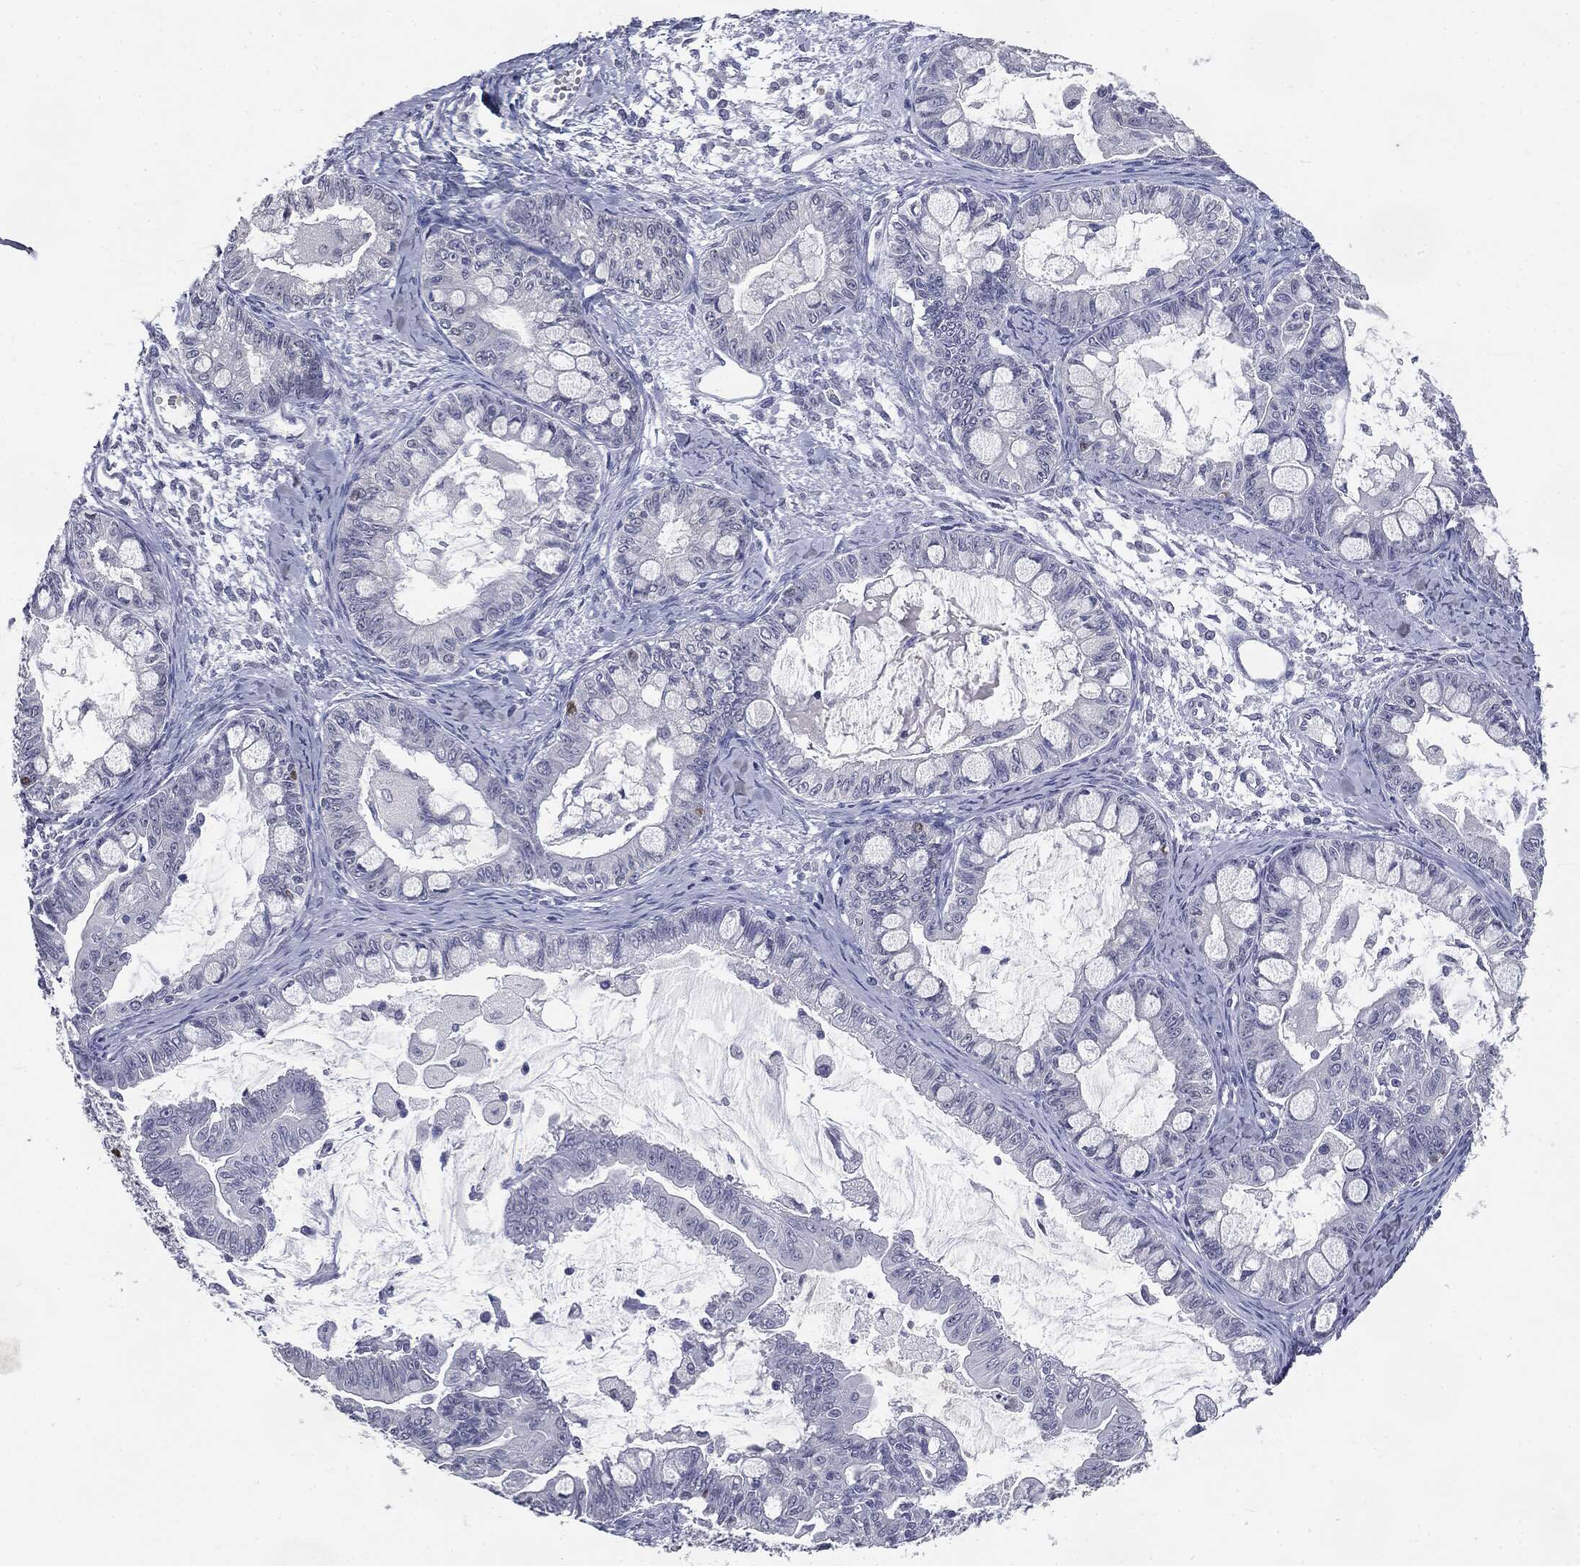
{"staining": {"intensity": "negative", "quantity": "none", "location": "none"}, "tissue": "ovarian cancer", "cell_type": "Tumor cells", "image_type": "cancer", "snomed": [{"axis": "morphology", "description": "Cystadenocarcinoma, mucinous, NOS"}, {"axis": "topography", "description": "Ovary"}], "caption": "IHC photomicrograph of mucinous cystadenocarcinoma (ovarian) stained for a protein (brown), which shows no positivity in tumor cells.", "gene": "SLC2A2", "patient": {"sex": "female", "age": 63}}